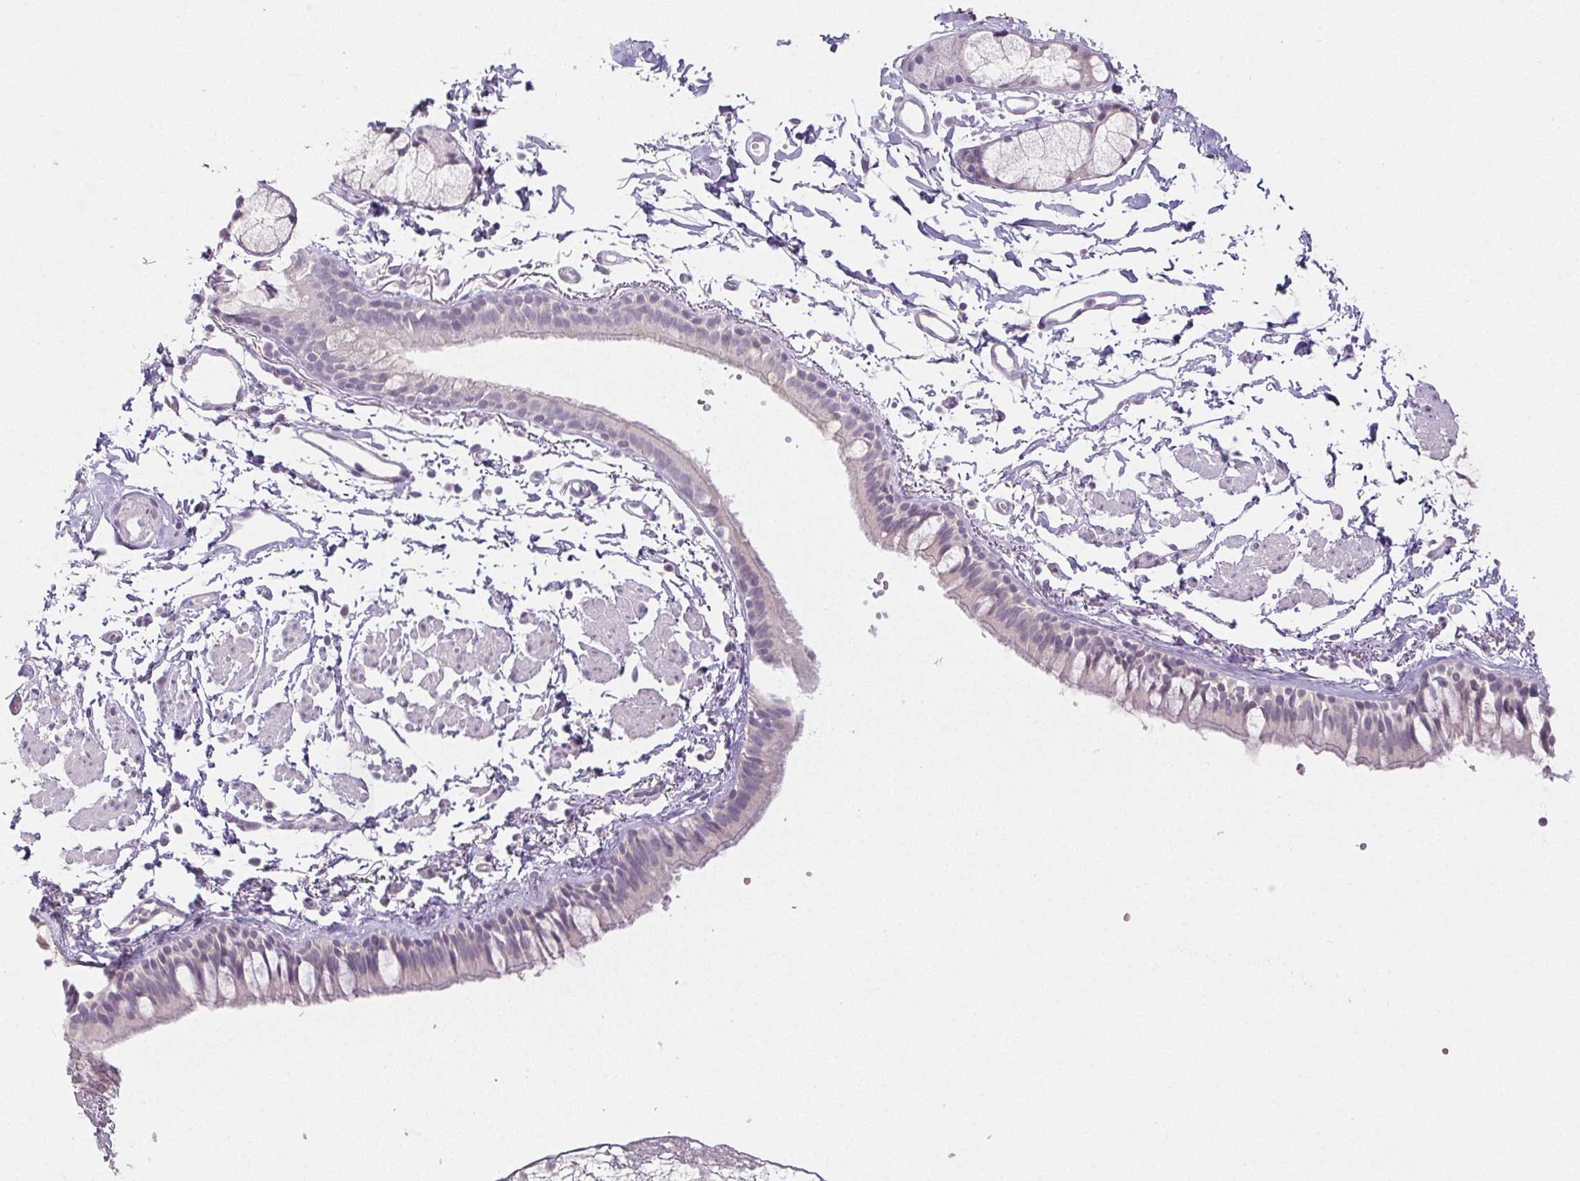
{"staining": {"intensity": "negative", "quantity": "none", "location": "none"}, "tissue": "bronchus", "cell_type": "Respiratory epithelial cells", "image_type": "normal", "snomed": [{"axis": "morphology", "description": "Normal tissue, NOS"}, {"axis": "topography", "description": "Bronchus"}], "caption": "This is an IHC micrograph of benign bronchus. There is no staining in respiratory epithelial cells.", "gene": "PI3", "patient": {"sex": "female", "age": 59}}